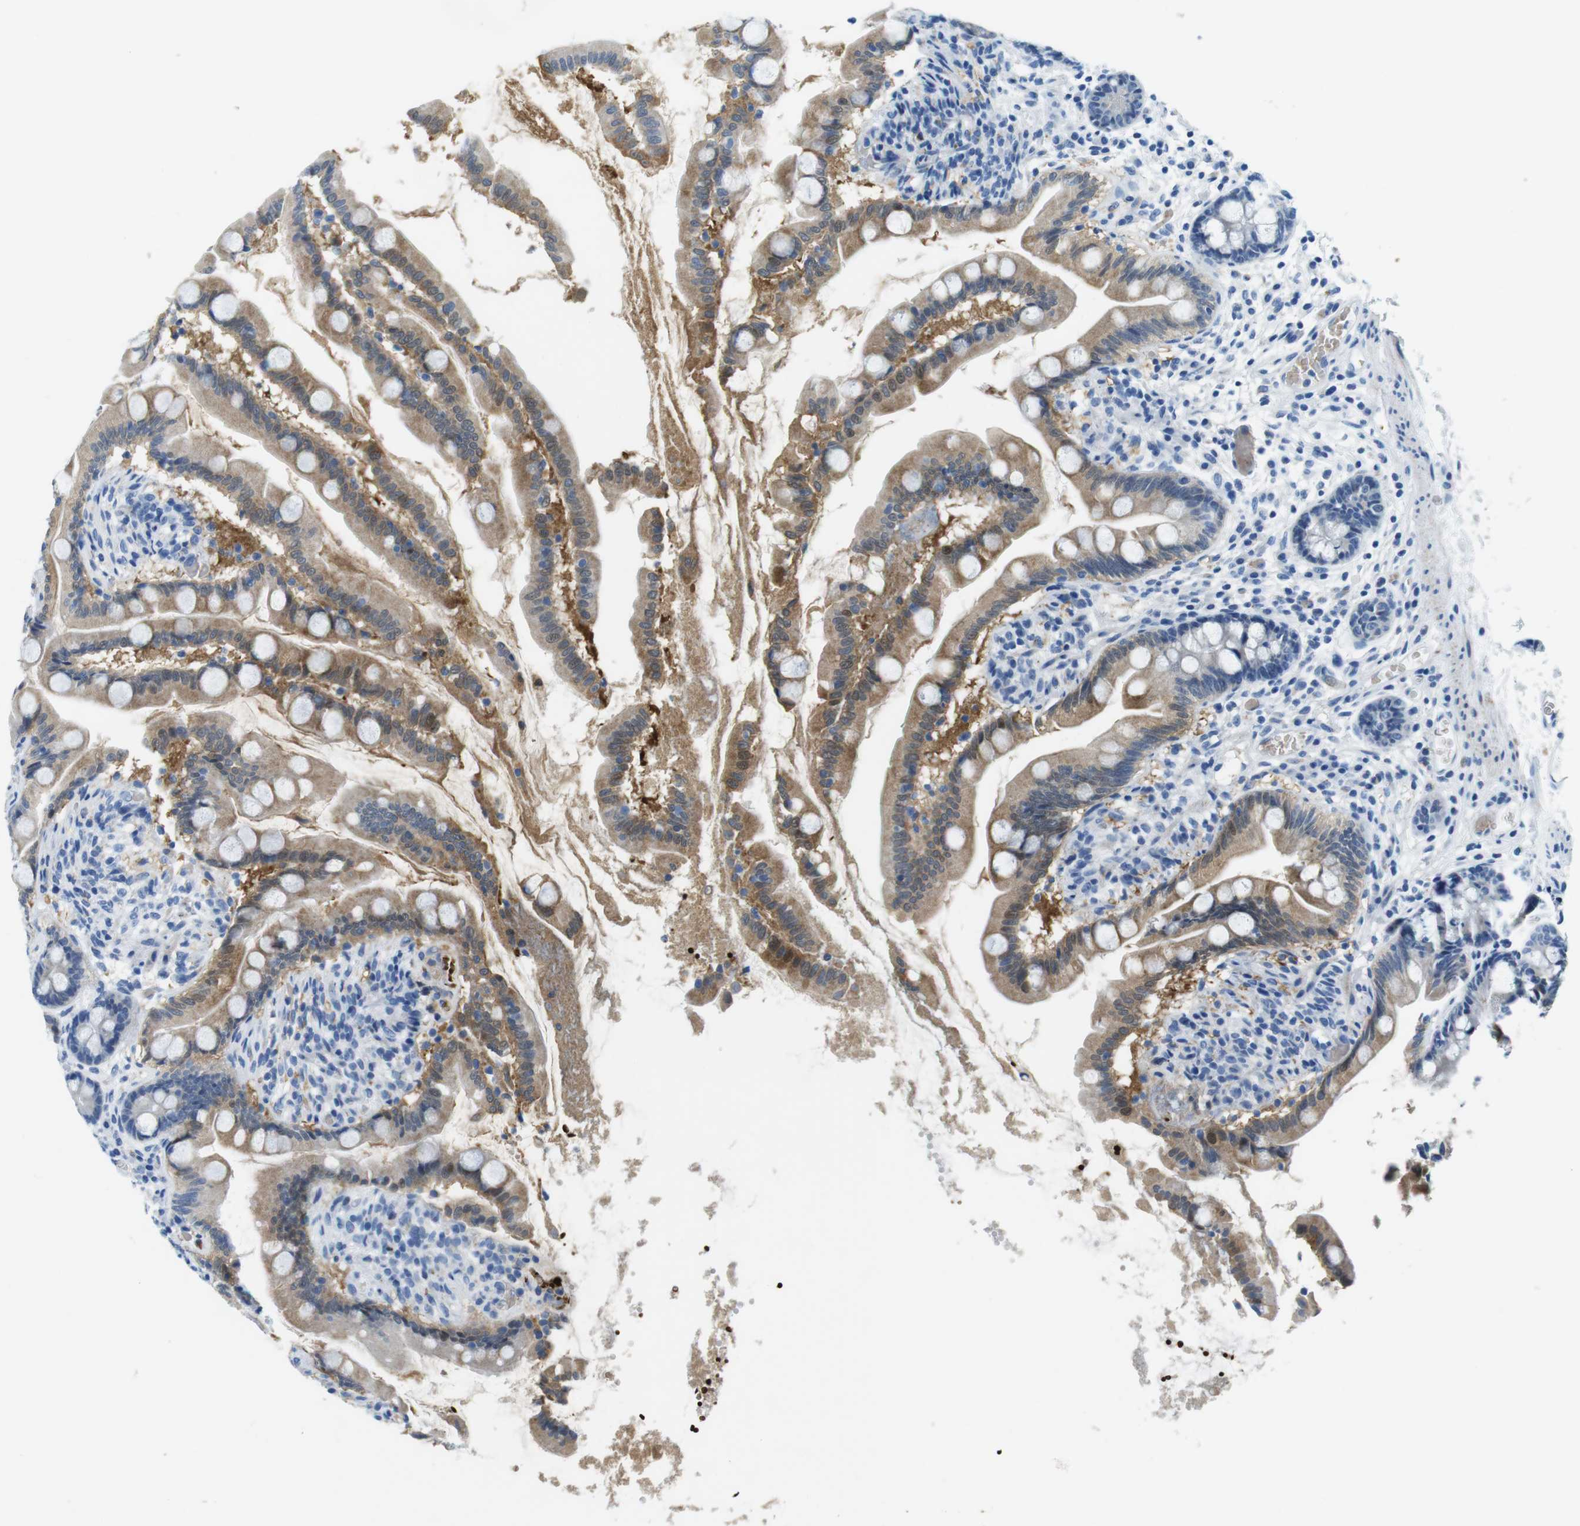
{"staining": {"intensity": "moderate", "quantity": ">75%", "location": "cytoplasmic/membranous"}, "tissue": "small intestine", "cell_type": "Glandular cells", "image_type": "normal", "snomed": [{"axis": "morphology", "description": "Normal tissue, NOS"}, {"axis": "topography", "description": "Small intestine"}], "caption": "Immunohistochemical staining of unremarkable small intestine demonstrates moderate cytoplasmic/membranous protein expression in approximately >75% of glandular cells.", "gene": "TFAP2C", "patient": {"sex": "female", "age": 56}}